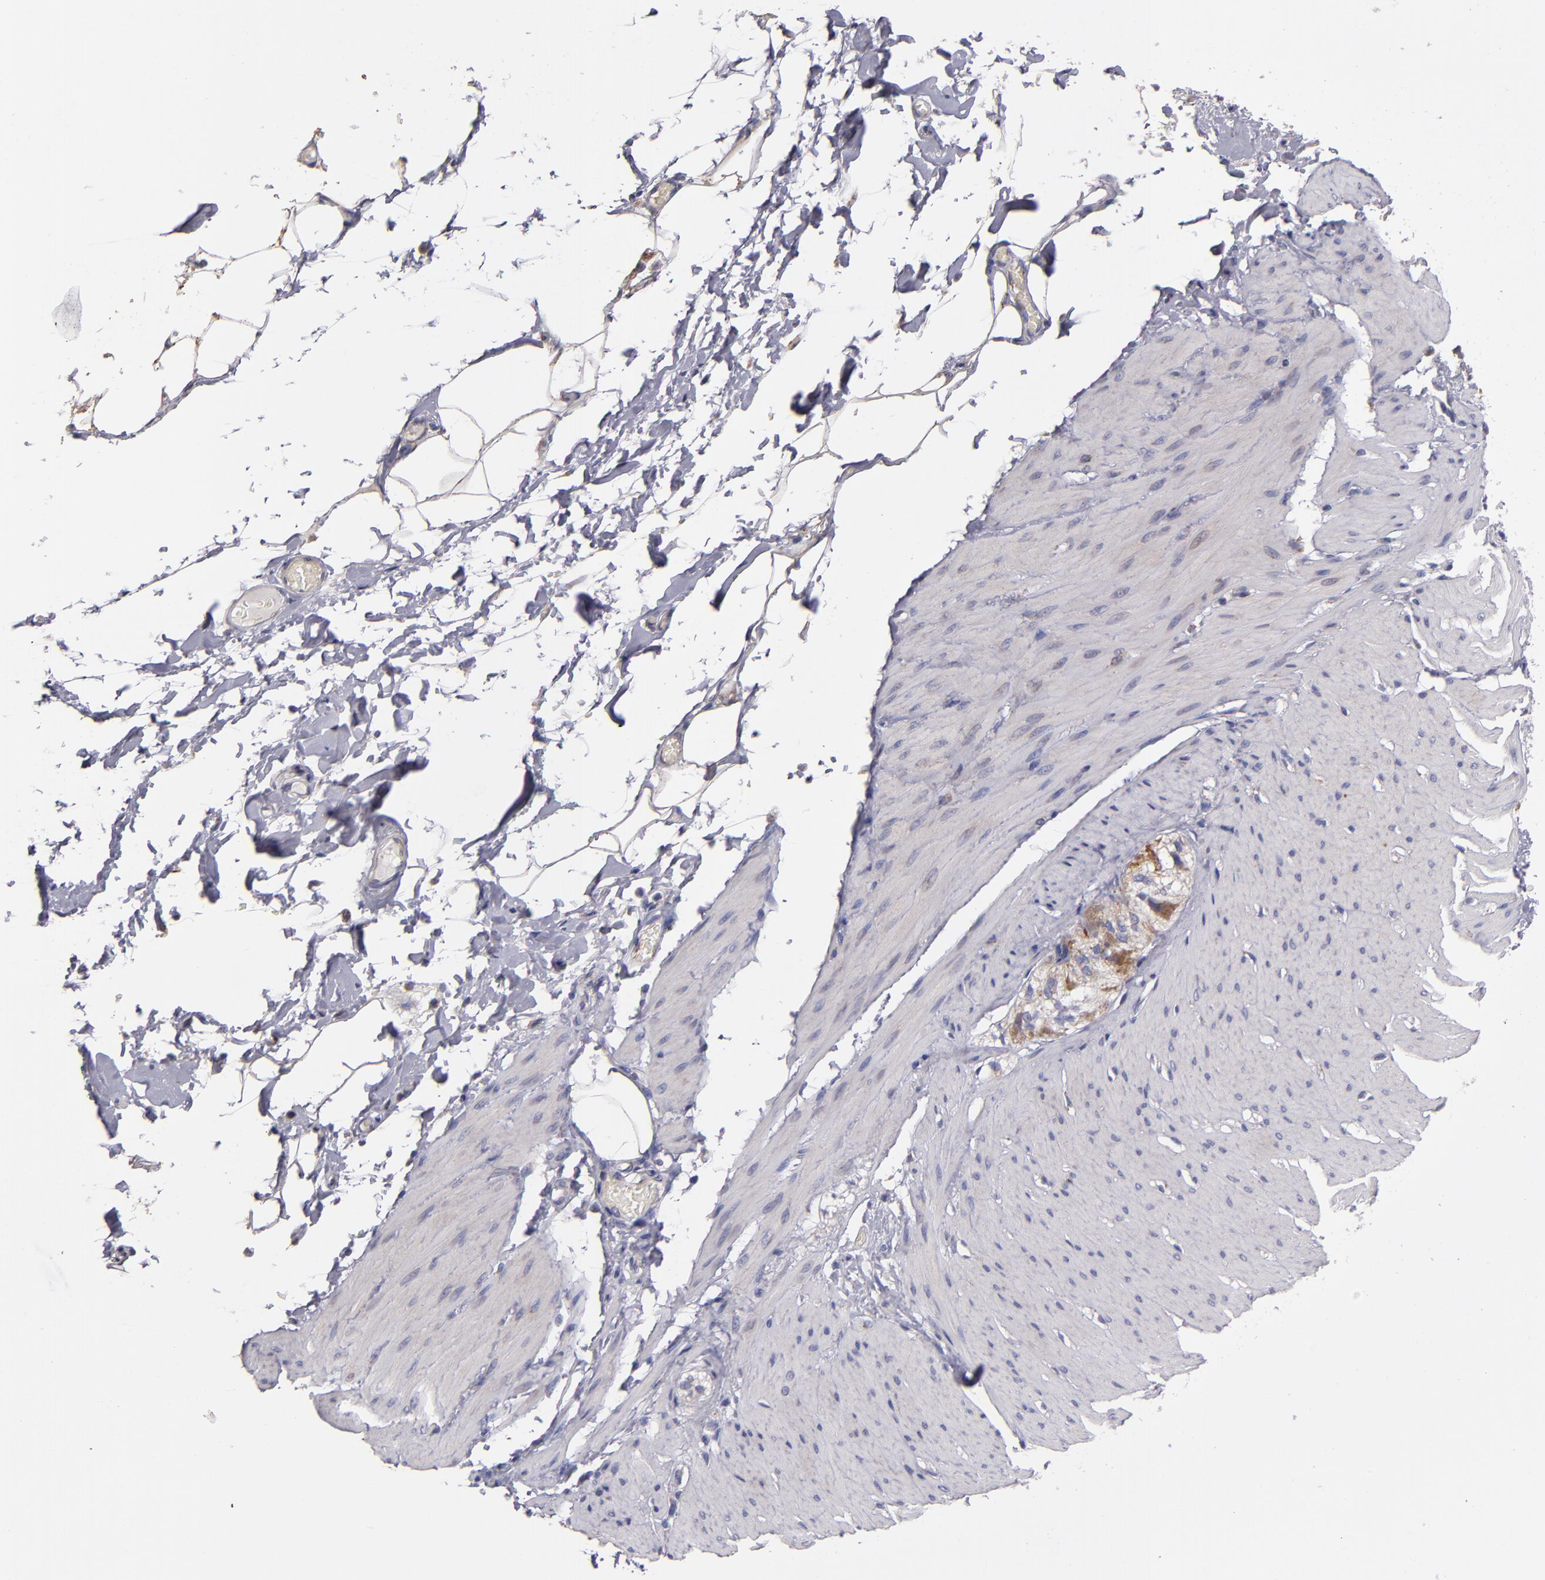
{"staining": {"intensity": "moderate", "quantity": "<25%", "location": "cytoplasmic/membranous"}, "tissue": "smooth muscle", "cell_type": "Smooth muscle cells", "image_type": "normal", "snomed": [{"axis": "morphology", "description": "Normal tissue, NOS"}, {"axis": "topography", "description": "Smooth muscle"}, {"axis": "topography", "description": "Colon"}], "caption": "High-magnification brightfield microscopy of benign smooth muscle stained with DAB (brown) and counterstained with hematoxylin (blue). smooth muscle cells exhibit moderate cytoplasmic/membranous positivity is appreciated in approximately<25% of cells. The protein of interest is shown in brown color, while the nuclei are stained blue.", "gene": "CLTA", "patient": {"sex": "male", "age": 67}}